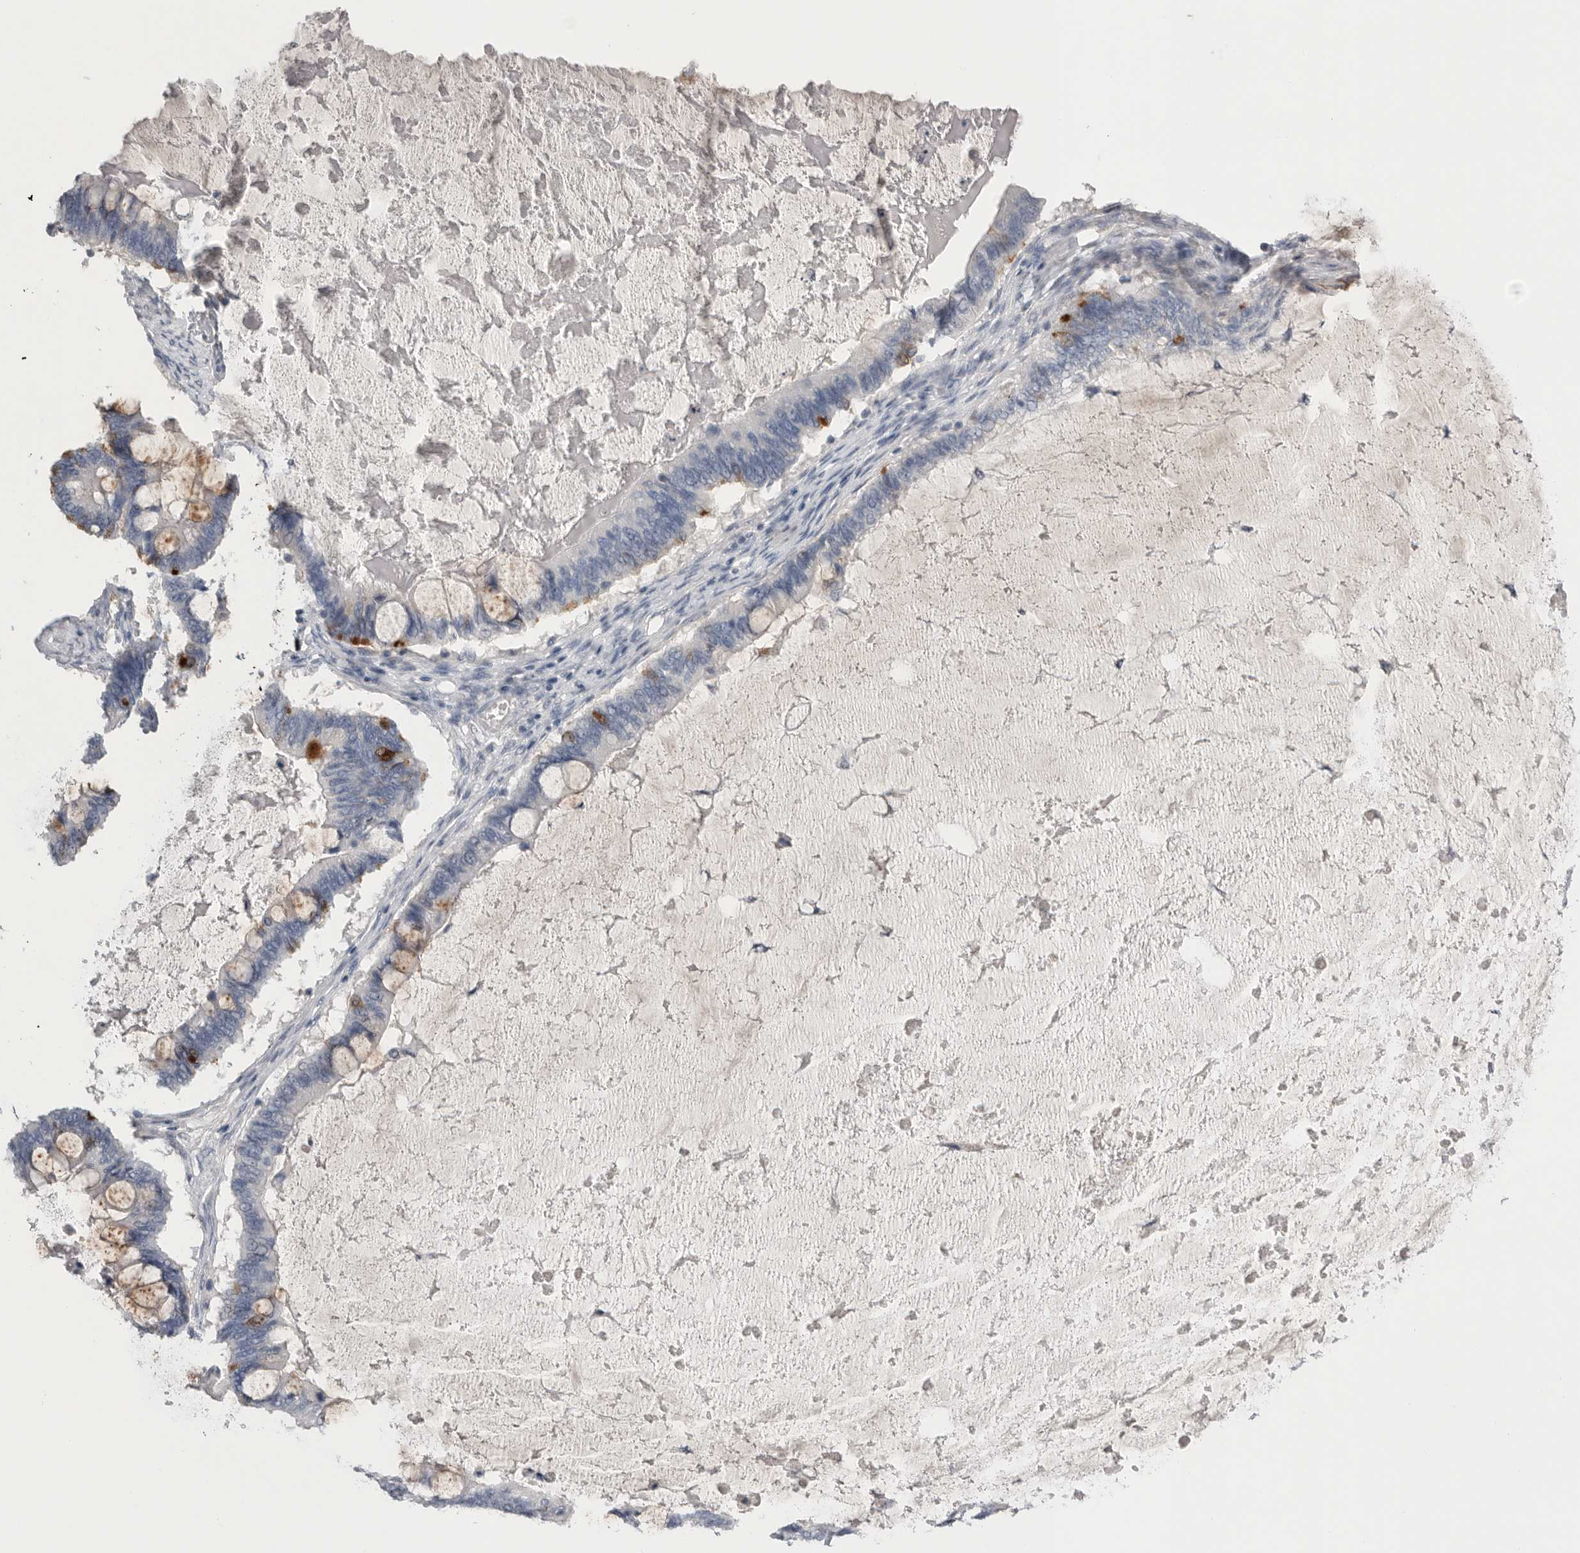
{"staining": {"intensity": "moderate", "quantity": "25%-75%", "location": "cytoplasmic/membranous"}, "tissue": "ovarian cancer", "cell_type": "Tumor cells", "image_type": "cancer", "snomed": [{"axis": "morphology", "description": "Cystadenocarcinoma, mucinous, NOS"}, {"axis": "topography", "description": "Ovary"}], "caption": "The histopathology image exhibits staining of mucinous cystadenocarcinoma (ovarian), revealing moderate cytoplasmic/membranous protein positivity (brown color) within tumor cells. Ihc stains the protein of interest in brown and the nuclei are stained blue.", "gene": "TIMP1", "patient": {"sex": "female", "age": 61}}